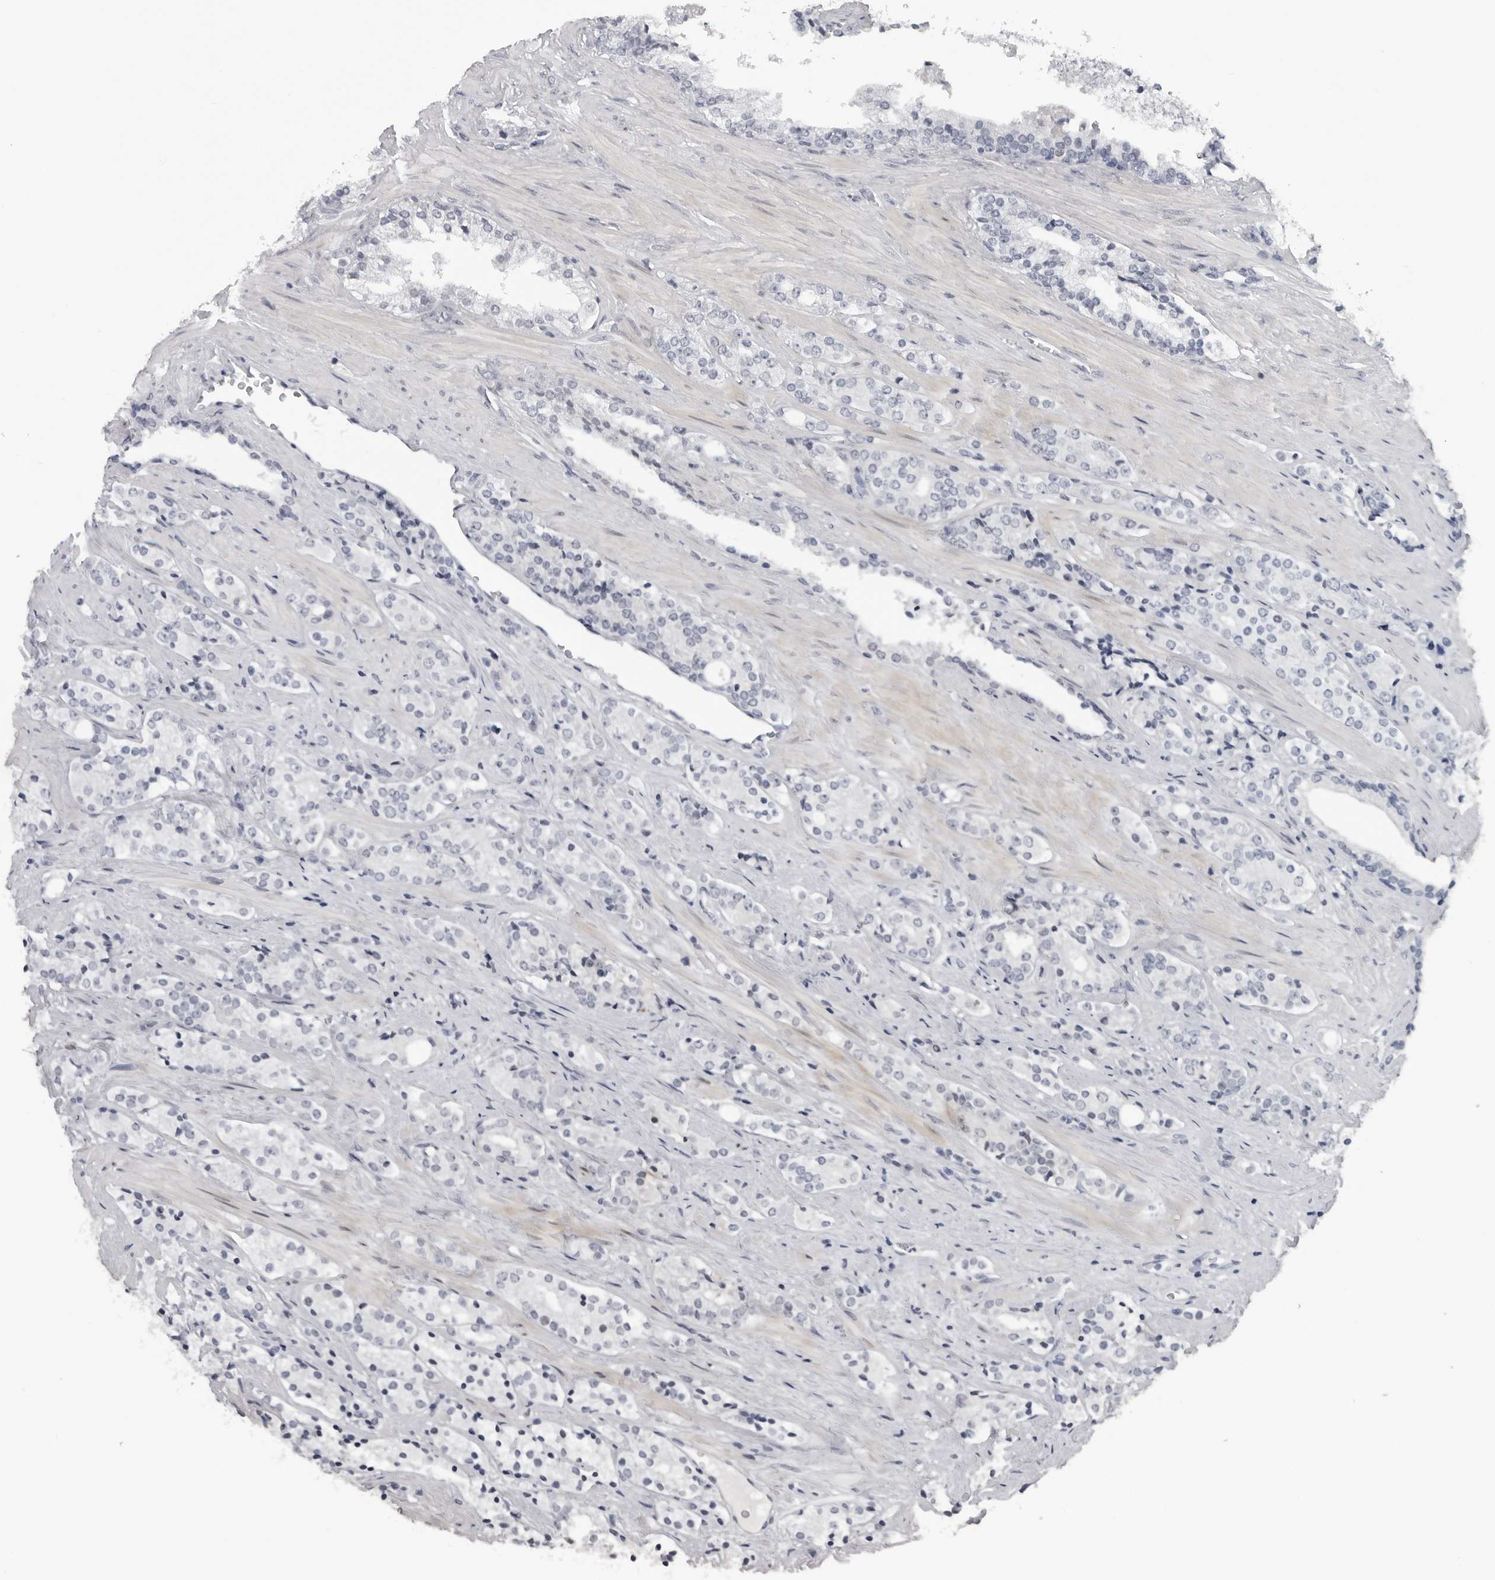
{"staining": {"intensity": "negative", "quantity": "none", "location": "none"}, "tissue": "prostate cancer", "cell_type": "Tumor cells", "image_type": "cancer", "snomed": [{"axis": "morphology", "description": "Adenocarcinoma, High grade"}, {"axis": "topography", "description": "Prostate"}], "caption": "A micrograph of prostate cancer stained for a protein reveals no brown staining in tumor cells.", "gene": "MAF", "patient": {"sex": "male", "age": 71}}